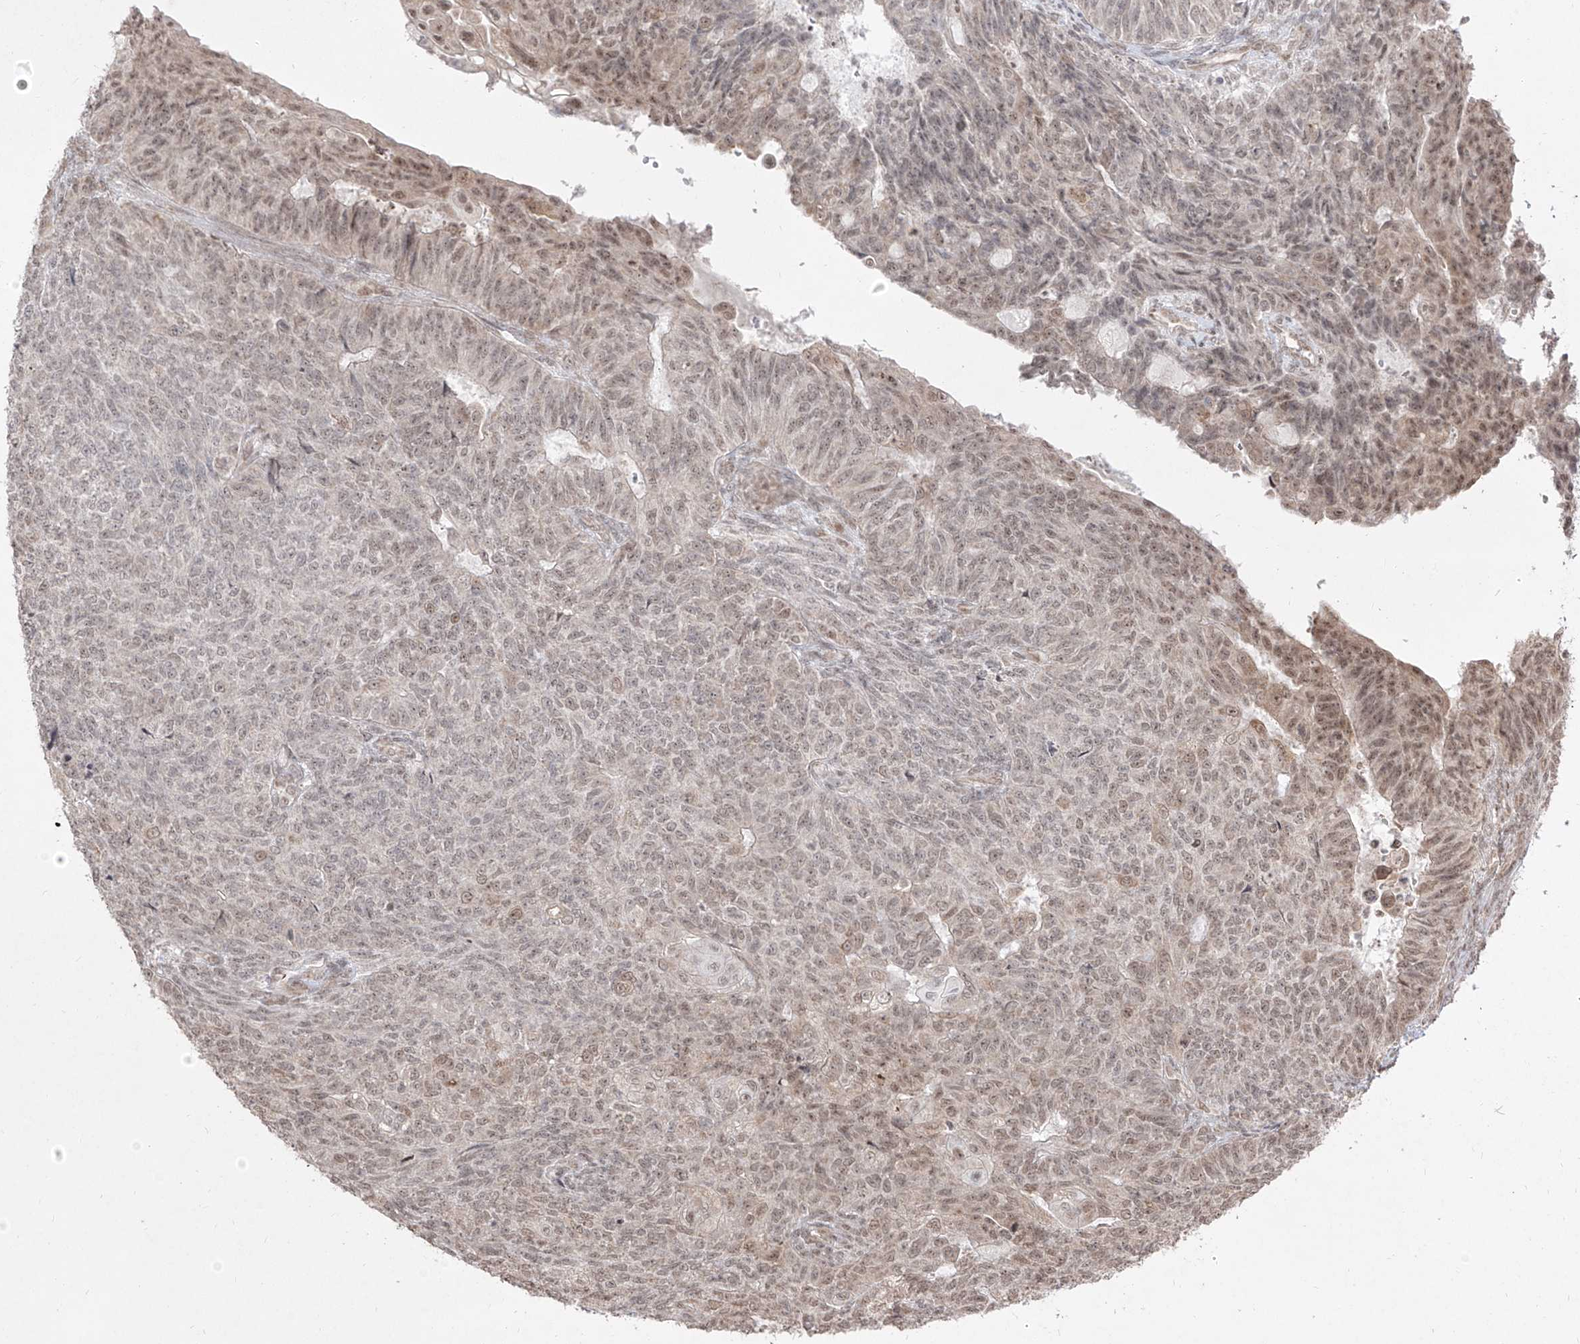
{"staining": {"intensity": "moderate", "quantity": "<25%", "location": "nuclear"}, "tissue": "endometrial cancer", "cell_type": "Tumor cells", "image_type": "cancer", "snomed": [{"axis": "morphology", "description": "Adenocarcinoma, NOS"}, {"axis": "topography", "description": "Endometrium"}], "caption": "Endometrial cancer was stained to show a protein in brown. There is low levels of moderate nuclear staining in approximately <25% of tumor cells.", "gene": "SNRNP27", "patient": {"sex": "female", "age": 32}}